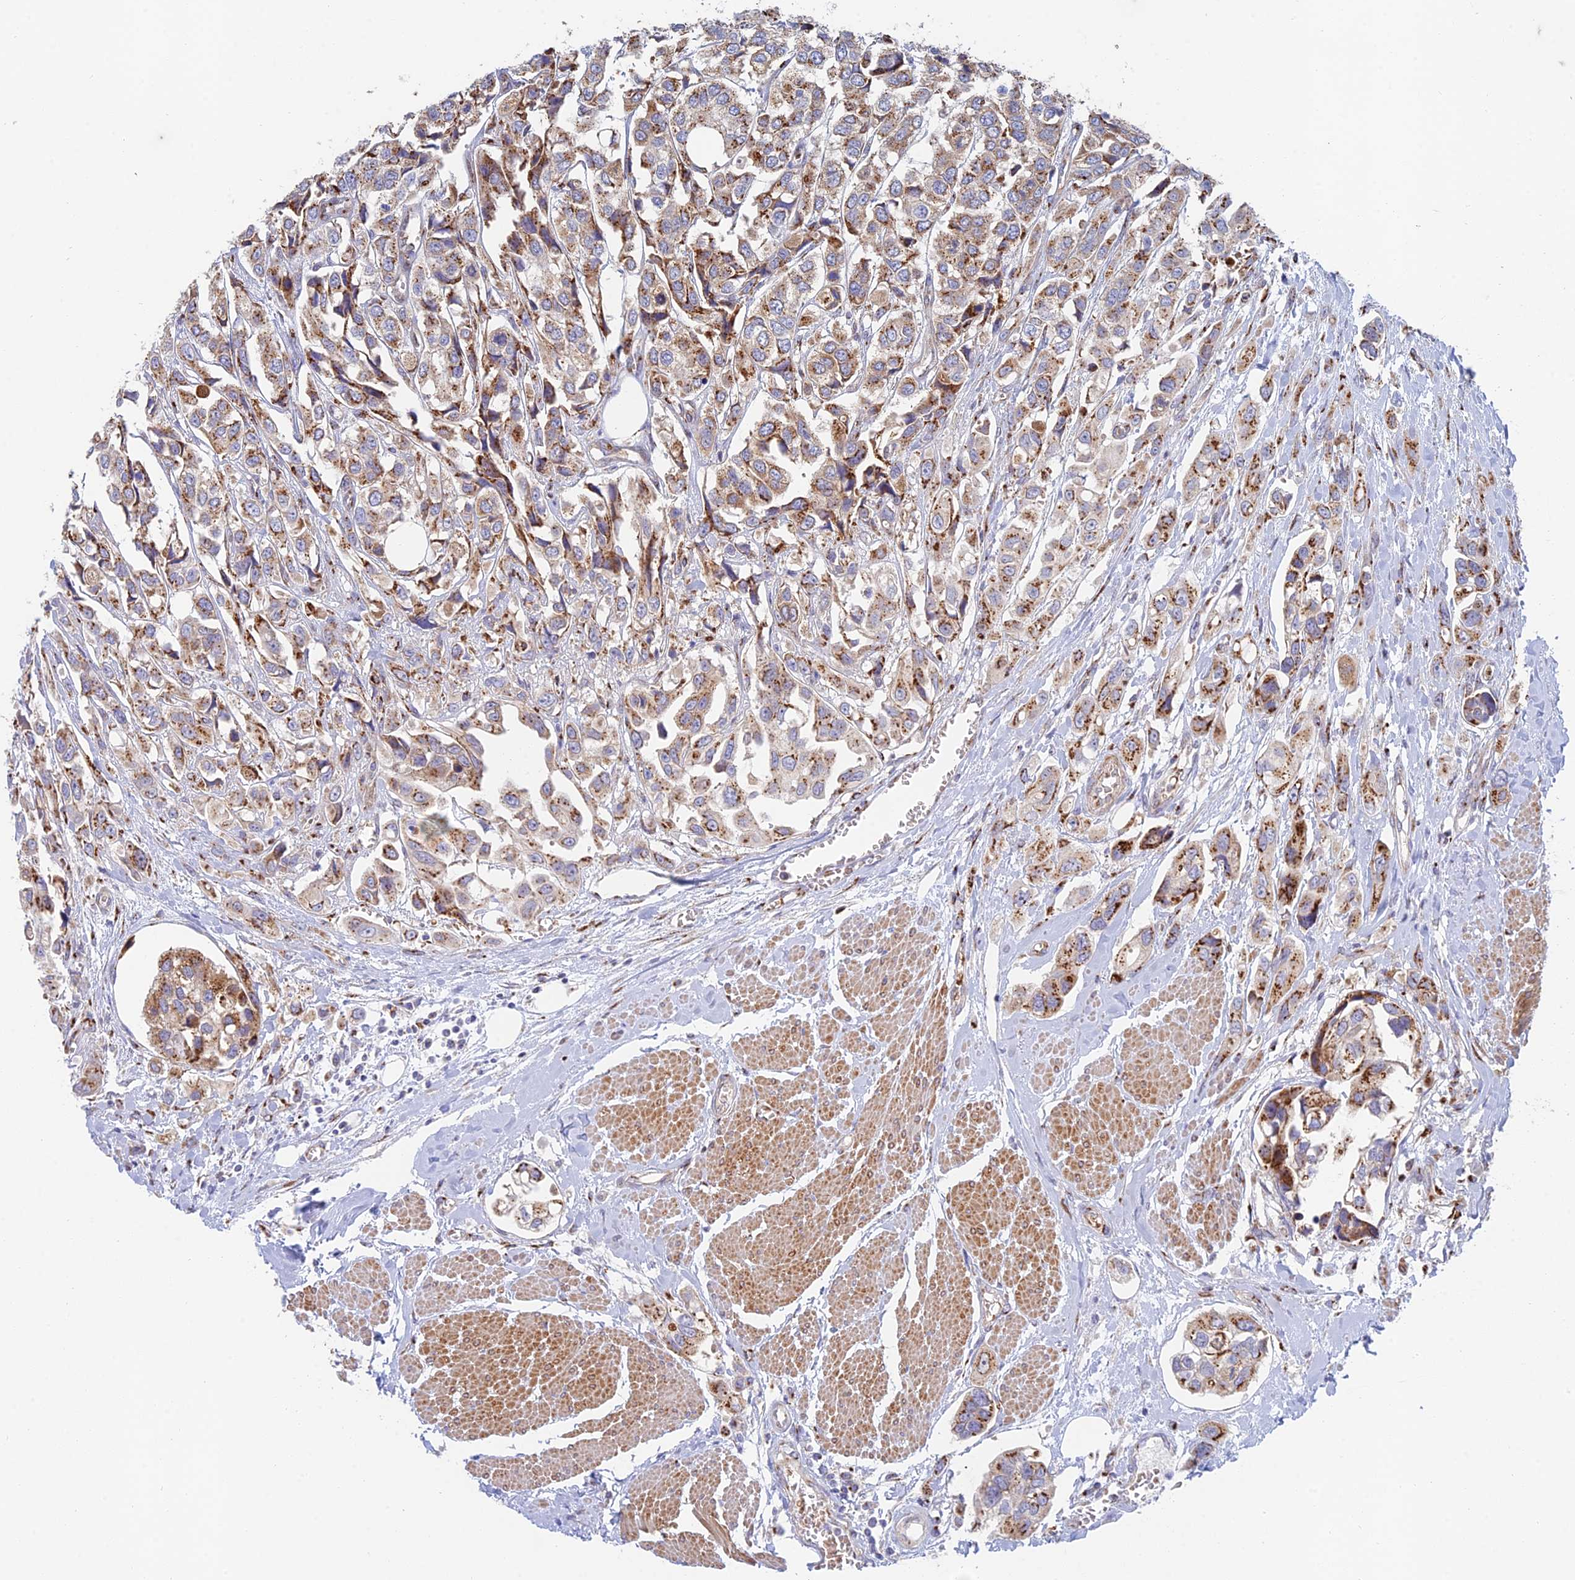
{"staining": {"intensity": "moderate", "quantity": "25%-75%", "location": "cytoplasmic/membranous"}, "tissue": "urothelial cancer", "cell_type": "Tumor cells", "image_type": "cancer", "snomed": [{"axis": "morphology", "description": "Urothelial carcinoma, High grade"}, {"axis": "topography", "description": "Urinary bladder"}], "caption": "Urothelial cancer stained with a brown dye demonstrates moderate cytoplasmic/membranous positive positivity in approximately 25%-75% of tumor cells.", "gene": "HS2ST1", "patient": {"sex": "male", "age": 67}}